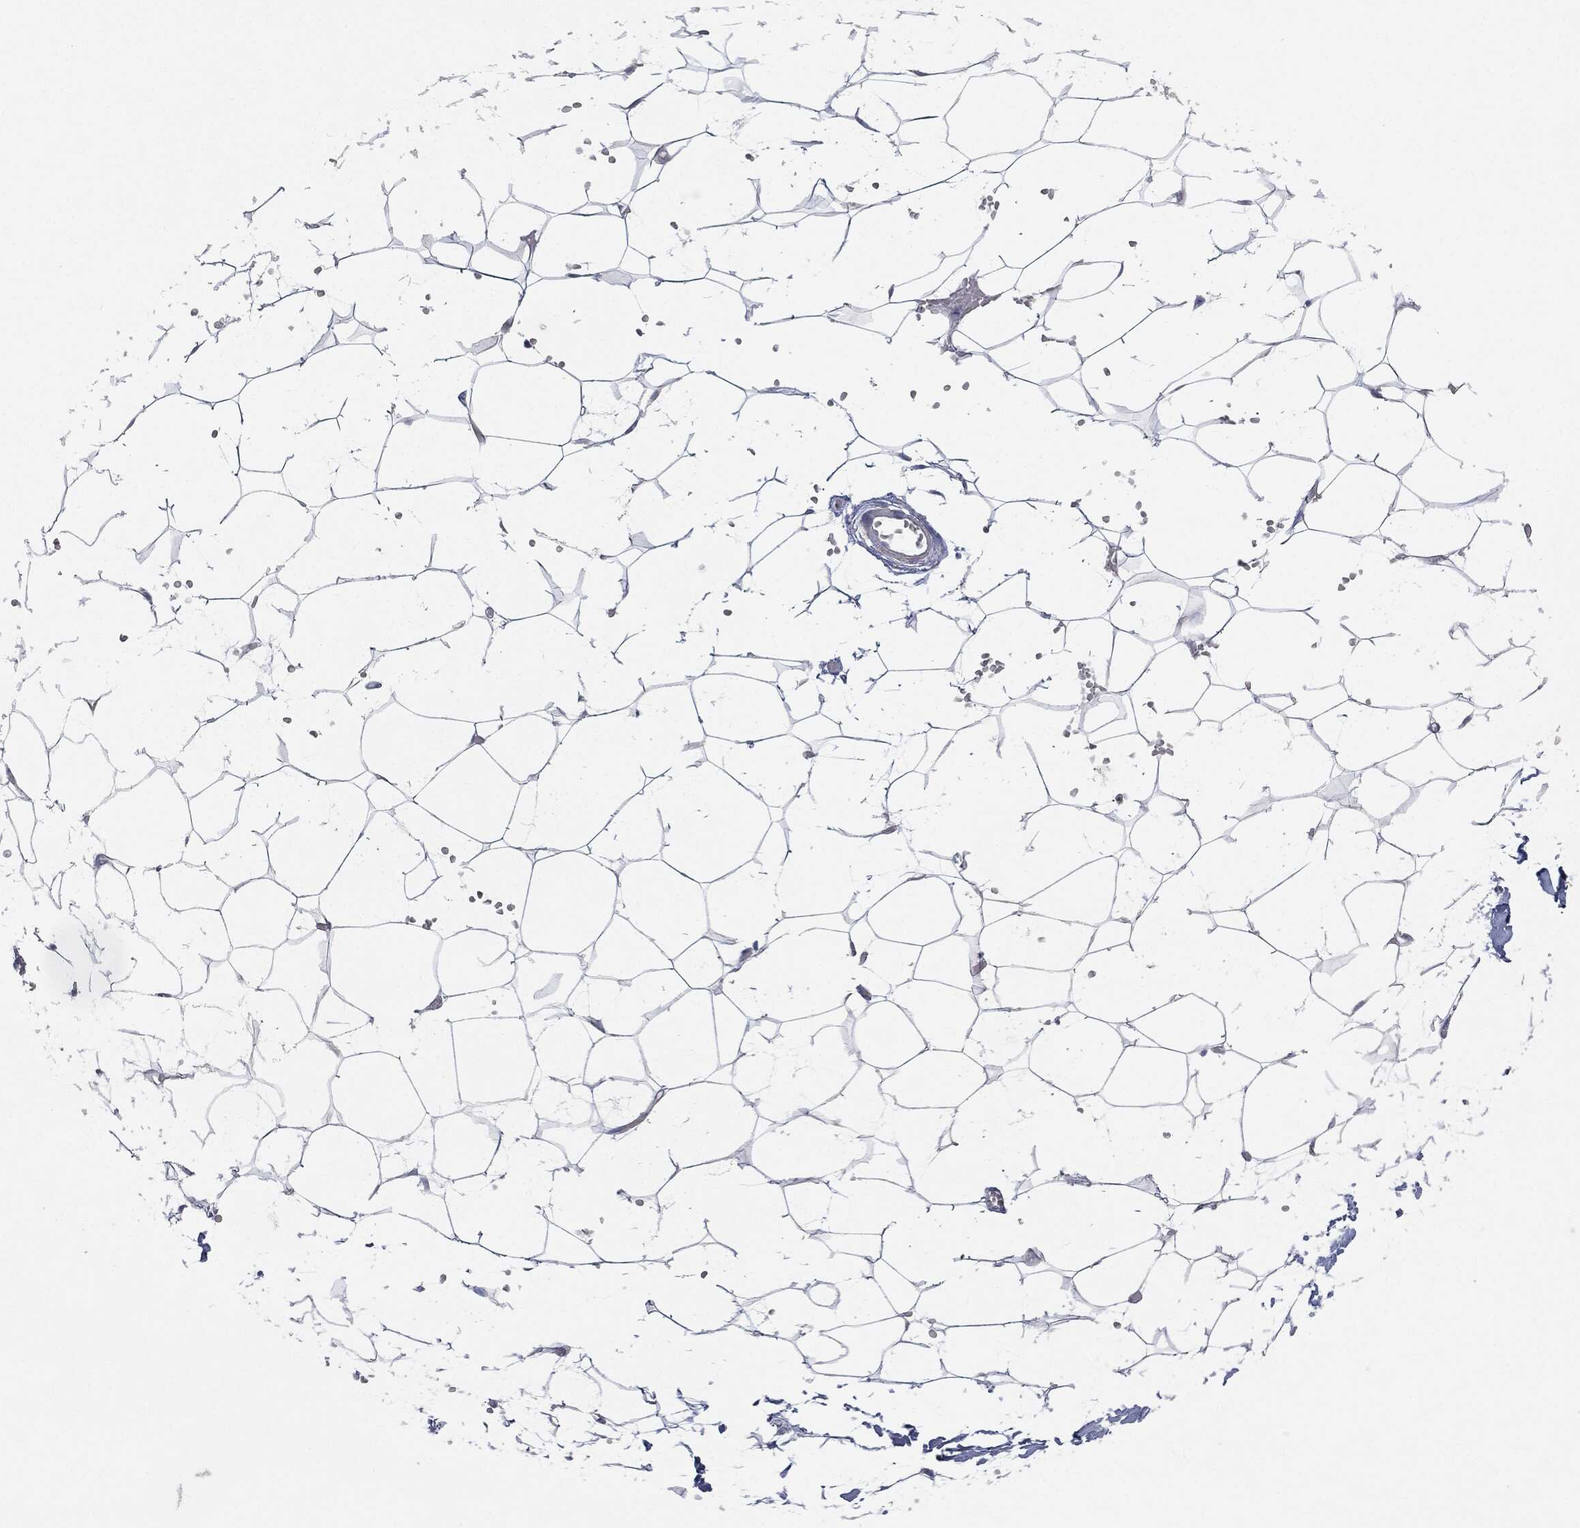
{"staining": {"intensity": "negative", "quantity": "none", "location": "none"}, "tissue": "adipose tissue", "cell_type": "Adipocytes", "image_type": "normal", "snomed": [{"axis": "morphology", "description": "Normal tissue, NOS"}, {"axis": "topography", "description": "Skin"}, {"axis": "topography", "description": "Peripheral nerve tissue"}], "caption": "Protein analysis of normal adipose tissue demonstrates no significant expression in adipocytes. The staining was performed using DAB to visualize the protein expression in brown, while the nuclei were stained in blue with hematoxylin (Magnification: 20x).", "gene": "NTRK1", "patient": {"sex": "female", "age": 56}}